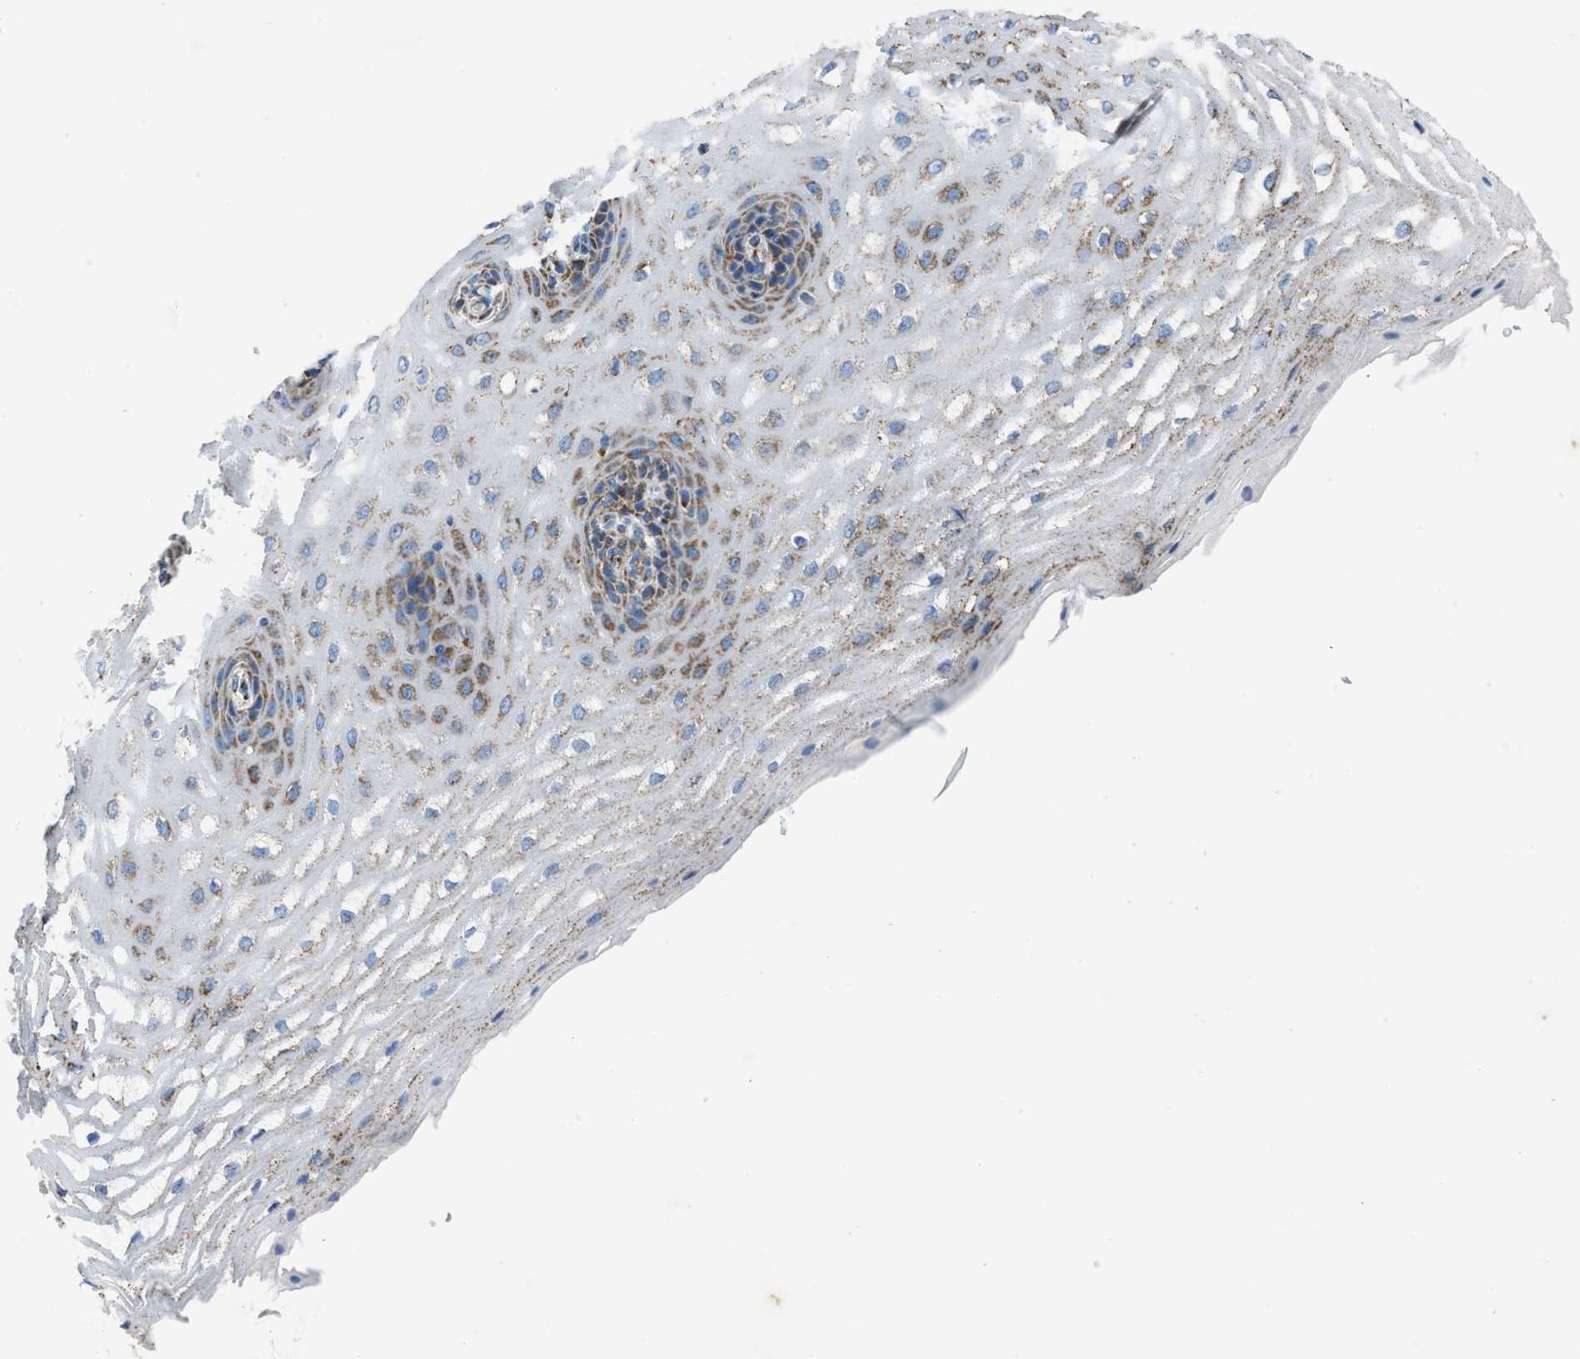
{"staining": {"intensity": "moderate", "quantity": ">75%", "location": "cytoplasmic/membranous"}, "tissue": "esophagus", "cell_type": "Squamous epithelial cells", "image_type": "normal", "snomed": [{"axis": "morphology", "description": "Normal tissue, NOS"}, {"axis": "topography", "description": "Esophagus"}], "caption": "Unremarkable esophagus reveals moderate cytoplasmic/membranous positivity in about >75% of squamous epithelial cells, visualized by immunohistochemistry.", "gene": "ETFB", "patient": {"sex": "male", "age": 54}}